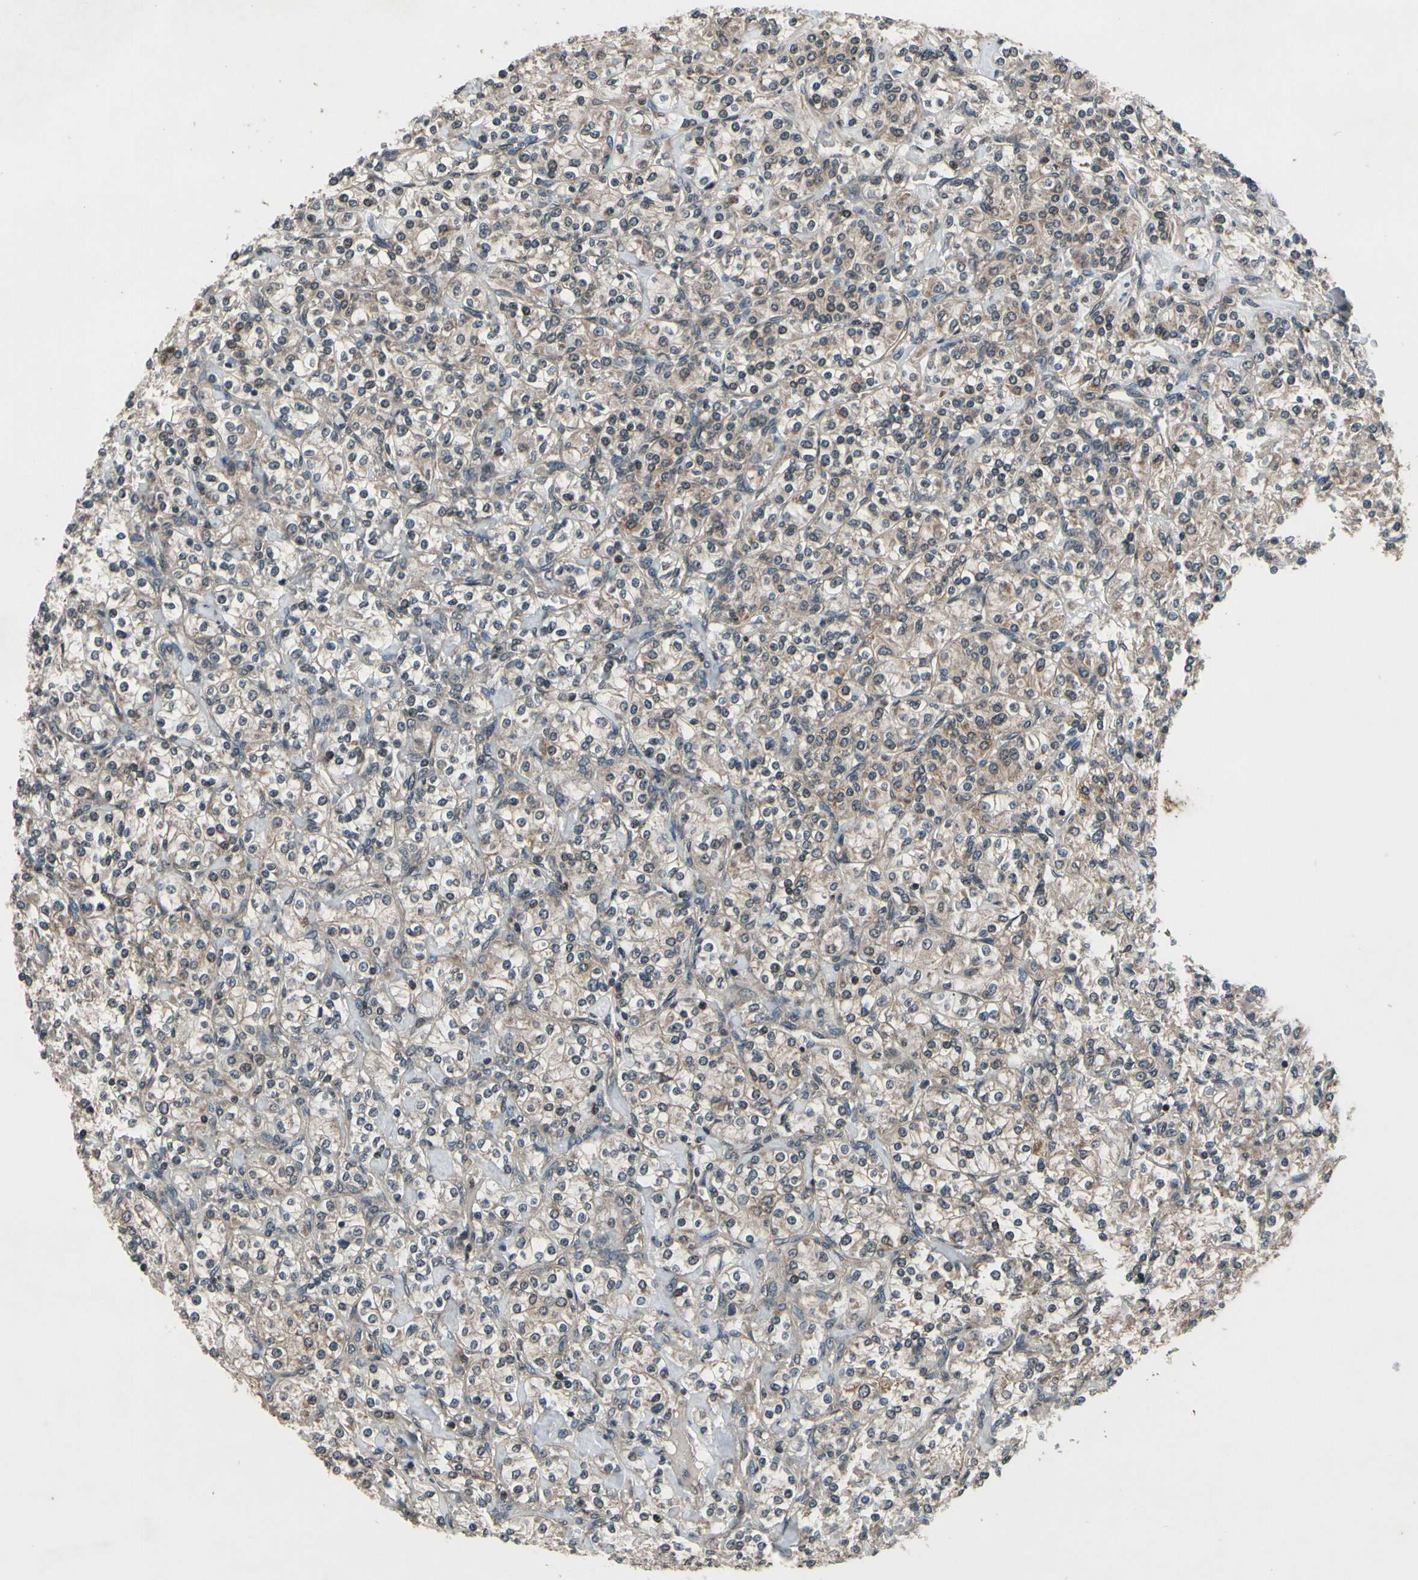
{"staining": {"intensity": "weak", "quantity": ">75%", "location": "cytoplasmic/membranous"}, "tissue": "renal cancer", "cell_type": "Tumor cells", "image_type": "cancer", "snomed": [{"axis": "morphology", "description": "Adenocarcinoma, NOS"}, {"axis": "topography", "description": "Kidney"}], "caption": "Human renal cancer stained for a protein (brown) reveals weak cytoplasmic/membranous positive expression in approximately >75% of tumor cells.", "gene": "MBTPS2", "patient": {"sex": "male", "age": 77}}